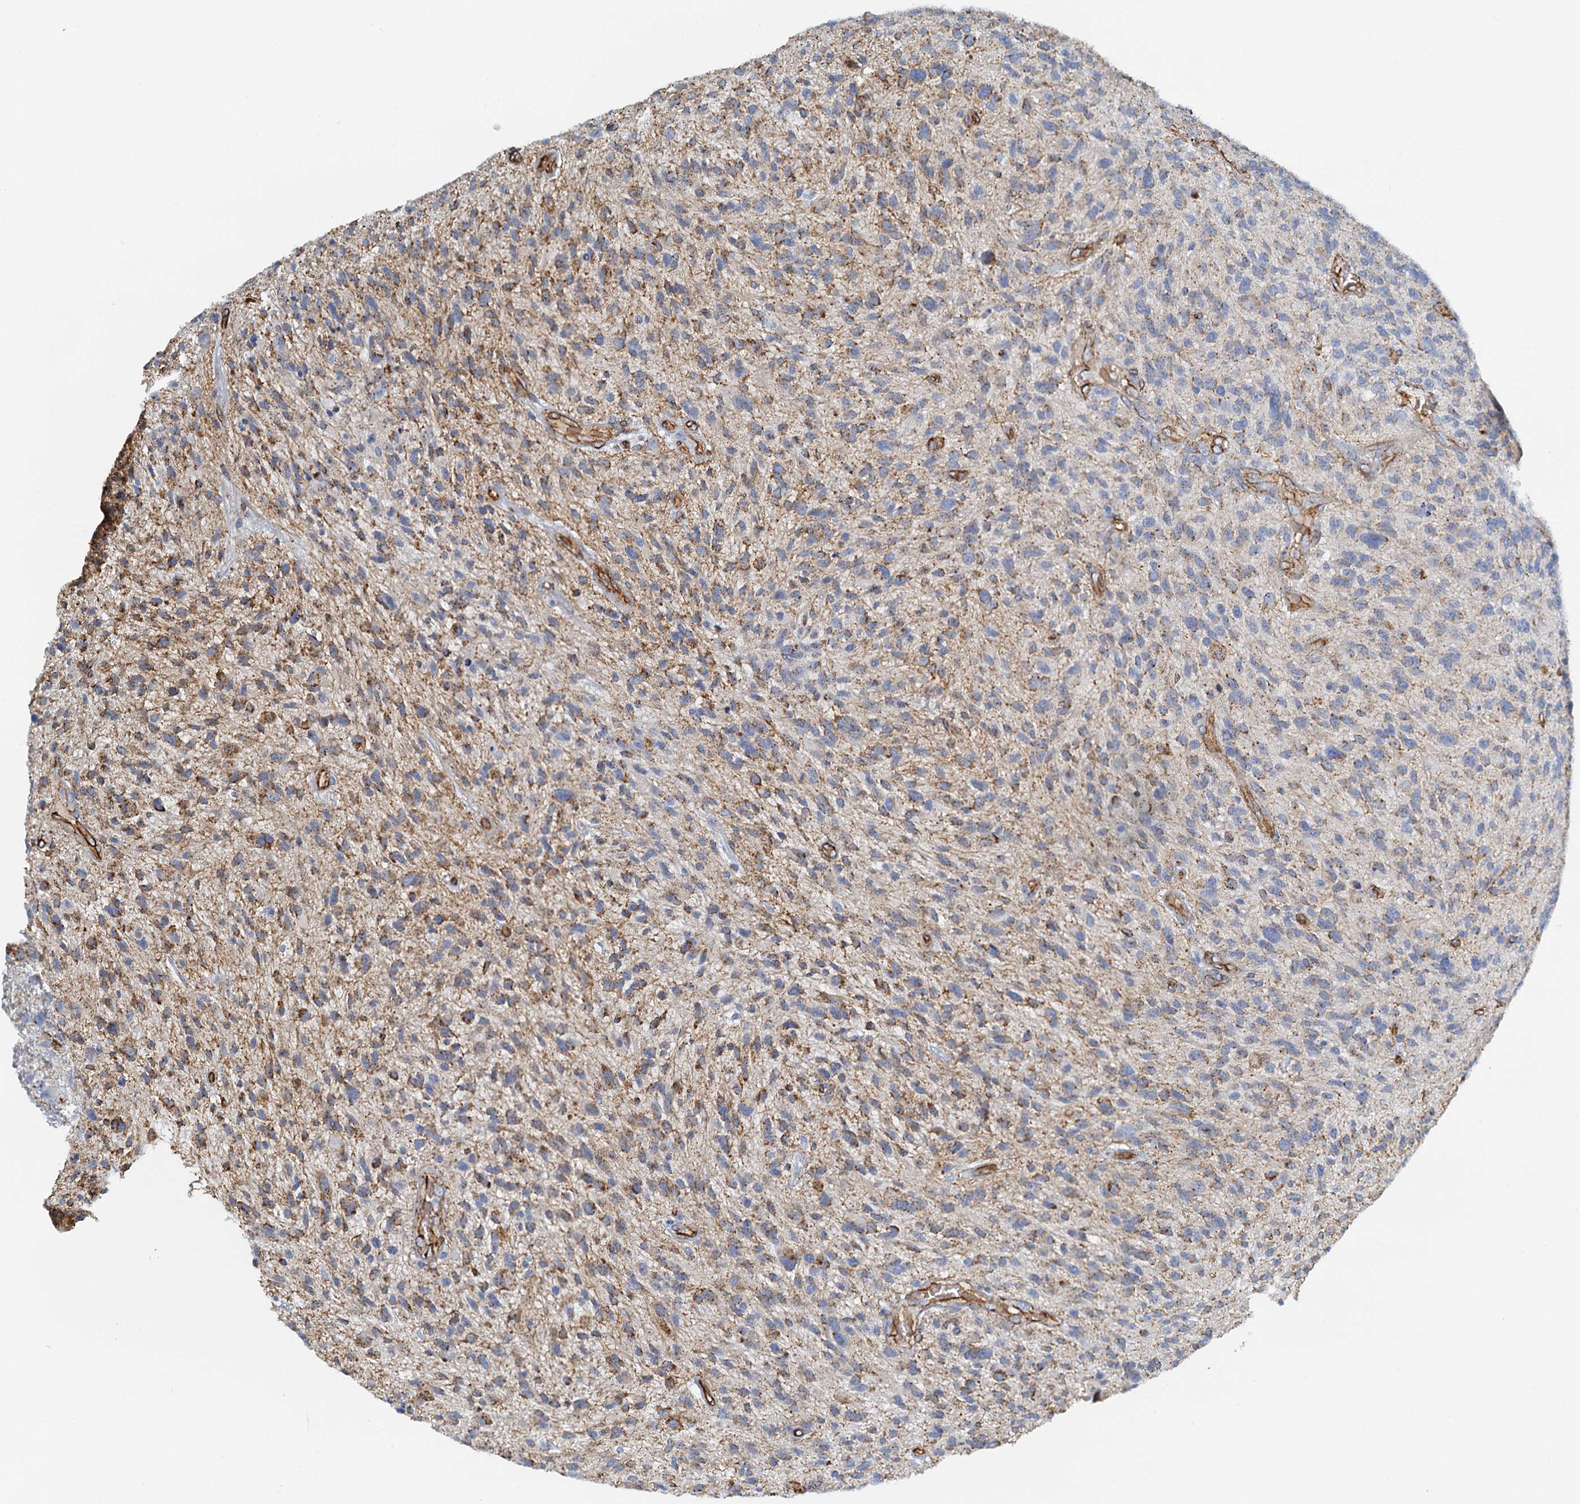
{"staining": {"intensity": "moderate", "quantity": "25%-75%", "location": "cytoplasmic/membranous"}, "tissue": "glioma", "cell_type": "Tumor cells", "image_type": "cancer", "snomed": [{"axis": "morphology", "description": "Glioma, malignant, High grade"}, {"axis": "topography", "description": "Brain"}], "caption": "Approximately 25%-75% of tumor cells in malignant glioma (high-grade) reveal moderate cytoplasmic/membranous protein positivity as visualized by brown immunohistochemical staining.", "gene": "DGKG", "patient": {"sex": "male", "age": 47}}